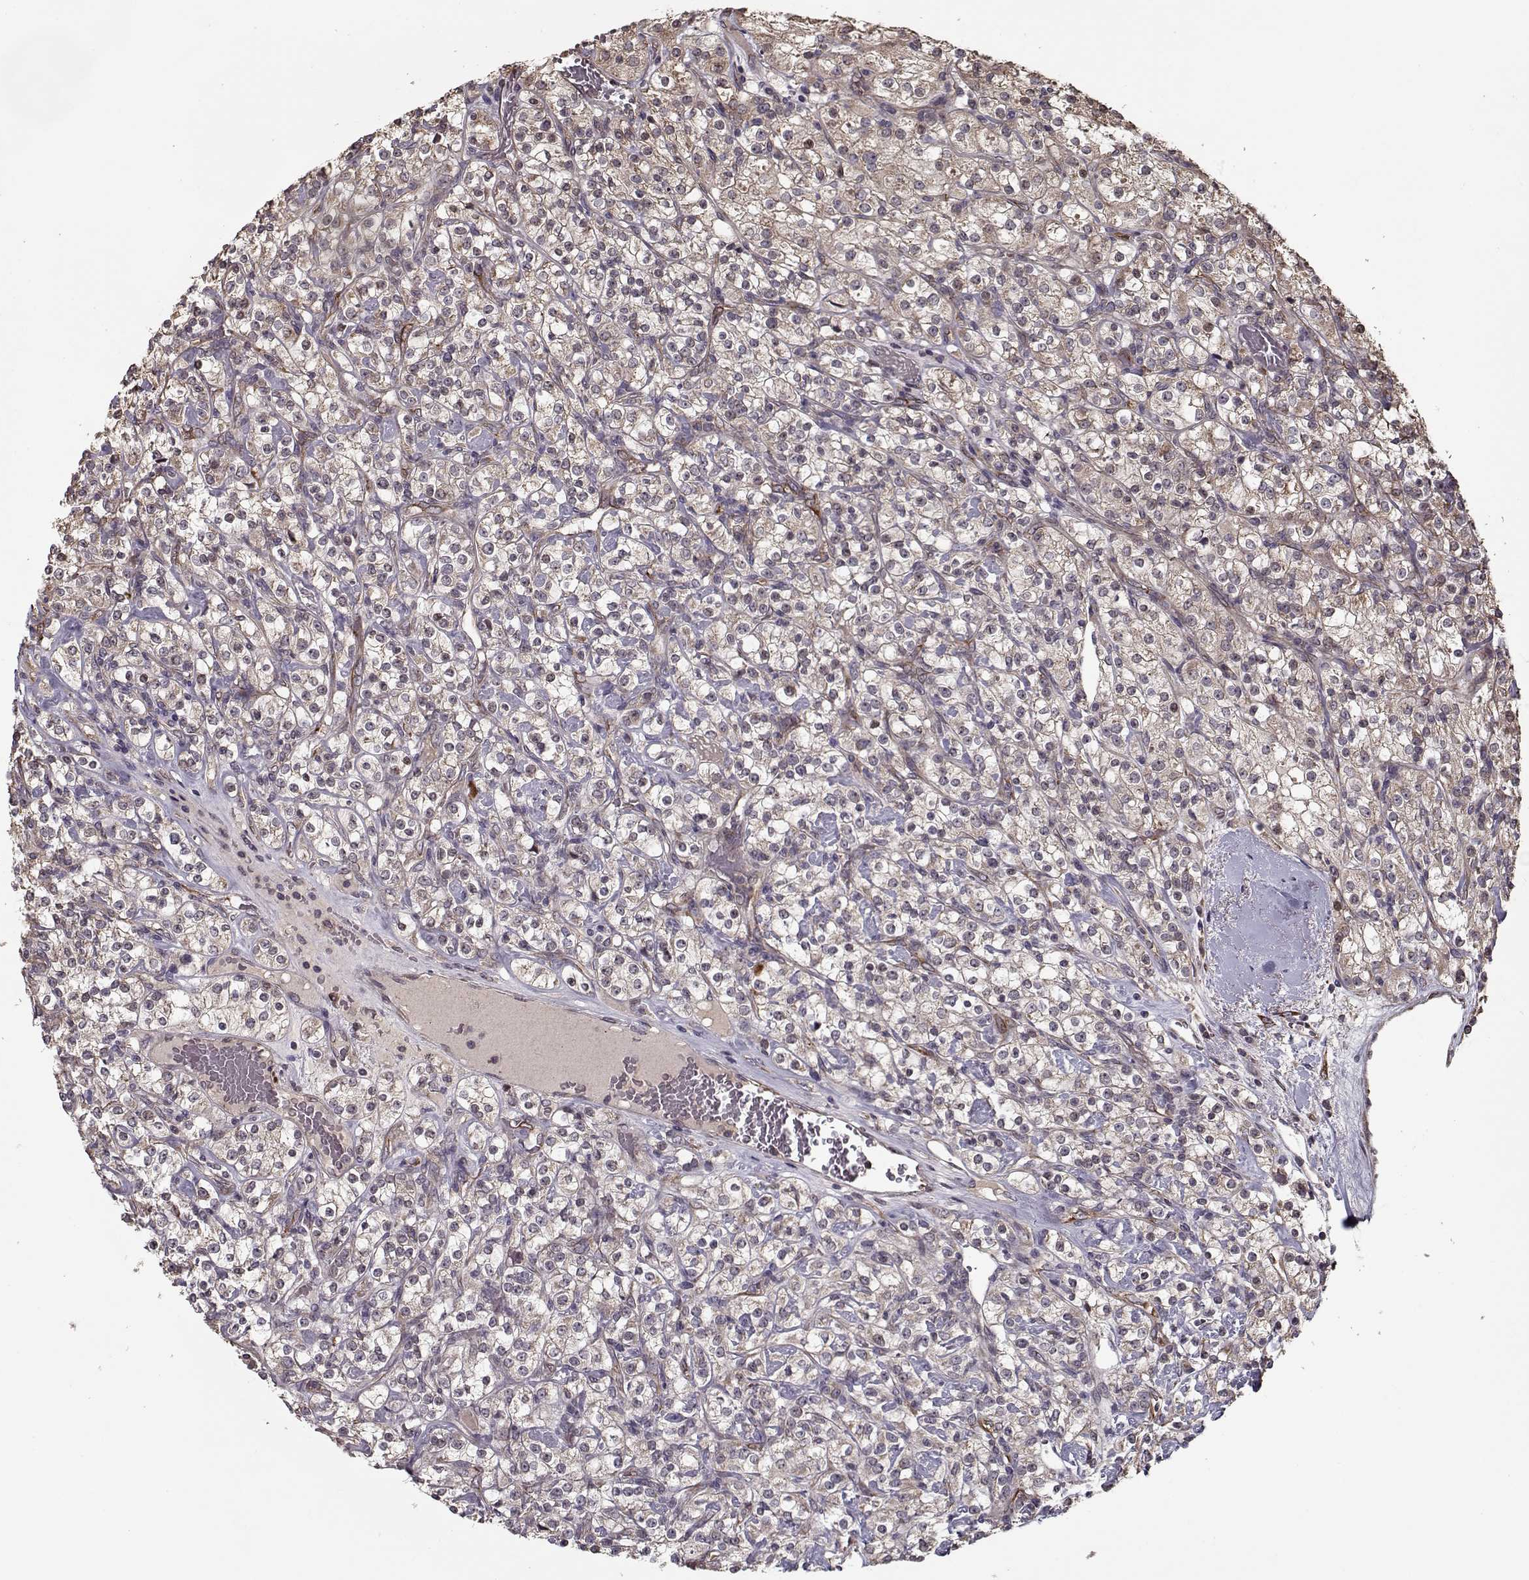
{"staining": {"intensity": "weak", "quantity": ">75%", "location": "cytoplasmic/membranous"}, "tissue": "renal cancer", "cell_type": "Tumor cells", "image_type": "cancer", "snomed": [{"axis": "morphology", "description": "Adenocarcinoma, NOS"}, {"axis": "topography", "description": "Kidney"}], "caption": "This image shows immunohistochemistry staining of human renal adenocarcinoma, with low weak cytoplasmic/membranous staining in approximately >75% of tumor cells.", "gene": "IMMP1L", "patient": {"sex": "male", "age": 77}}